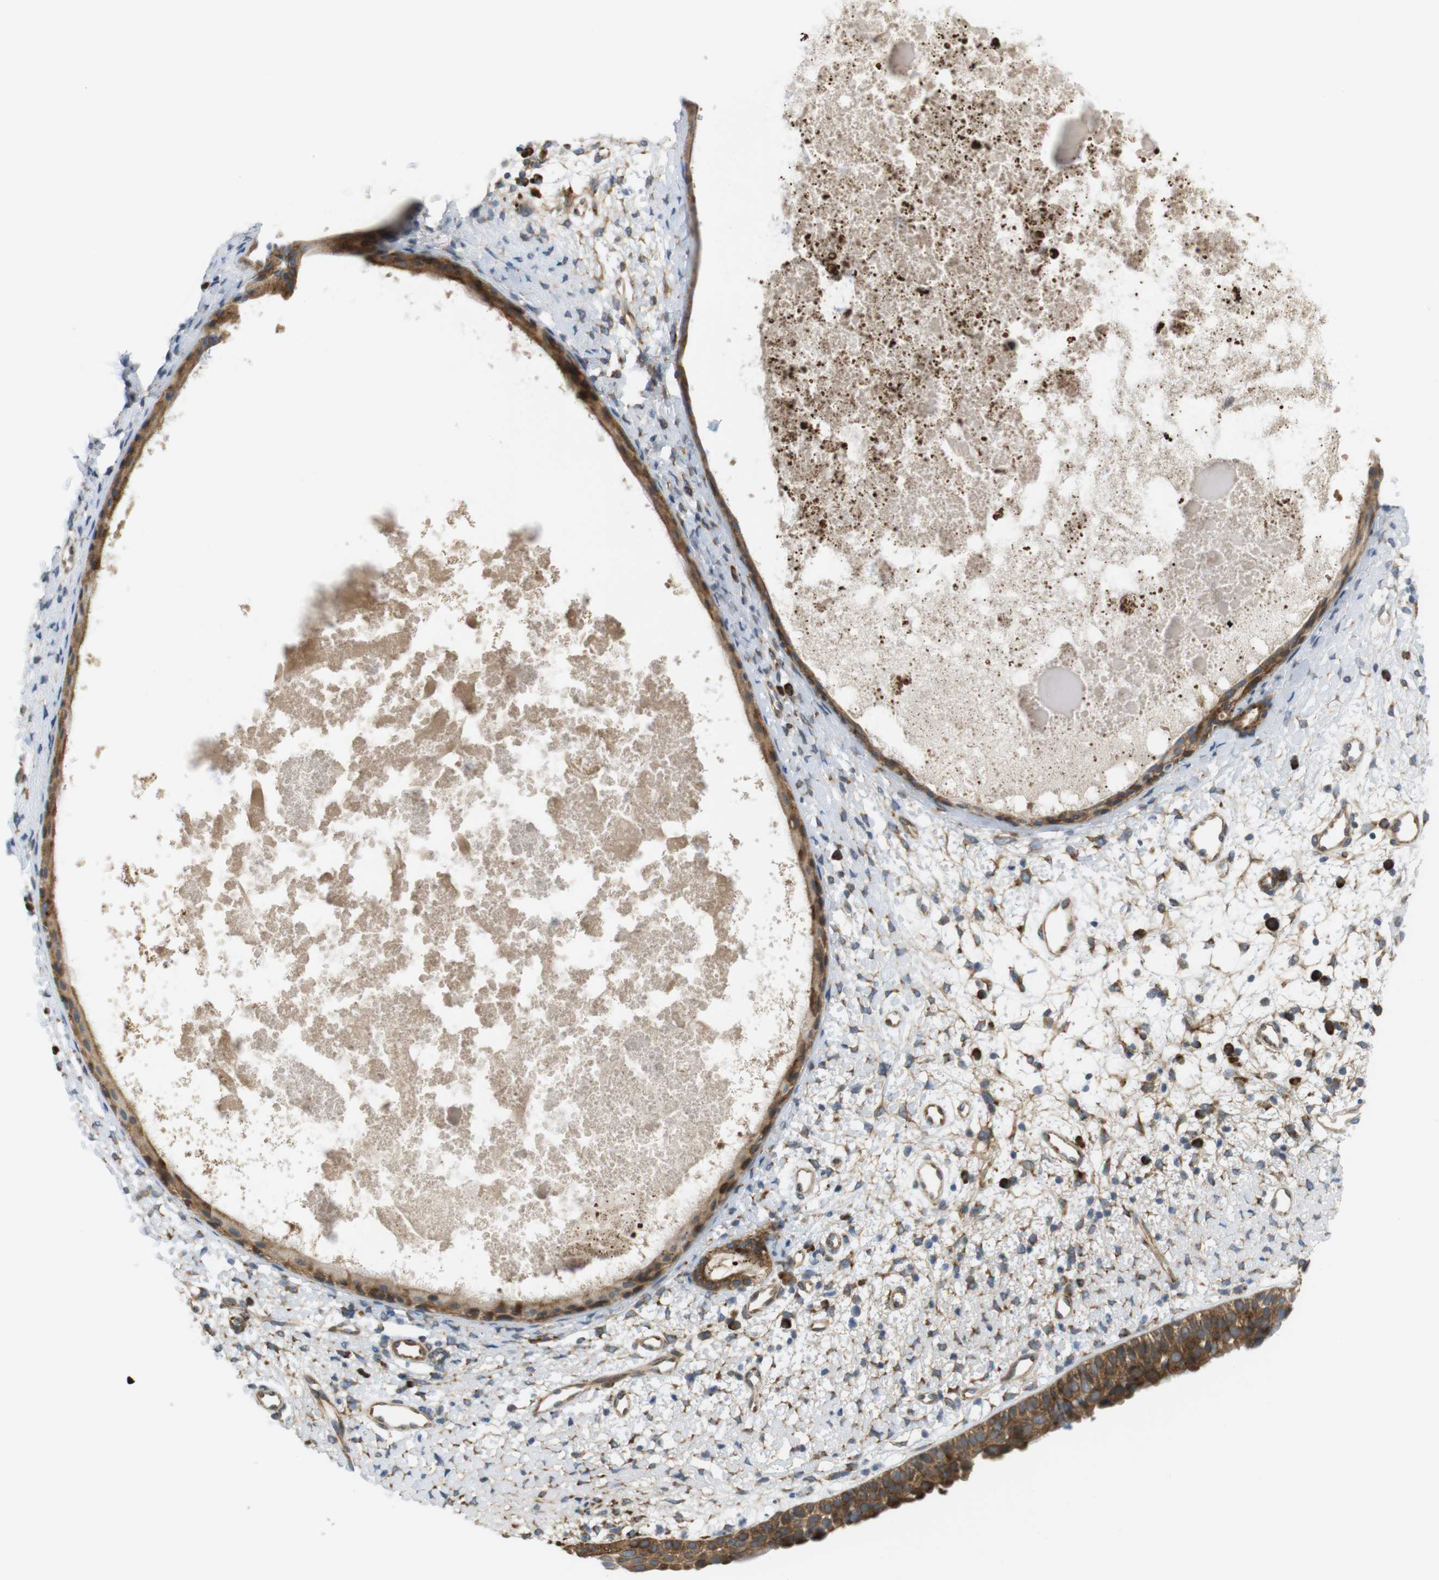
{"staining": {"intensity": "strong", "quantity": ">75%", "location": "cytoplasmic/membranous"}, "tissue": "nasopharynx", "cell_type": "Respiratory epithelial cells", "image_type": "normal", "snomed": [{"axis": "morphology", "description": "Normal tissue, NOS"}, {"axis": "topography", "description": "Nasopharynx"}], "caption": "Brown immunohistochemical staining in normal human nasopharynx shows strong cytoplasmic/membranous staining in about >75% of respiratory epithelial cells.", "gene": "GJC3", "patient": {"sex": "male", "age": 22}}